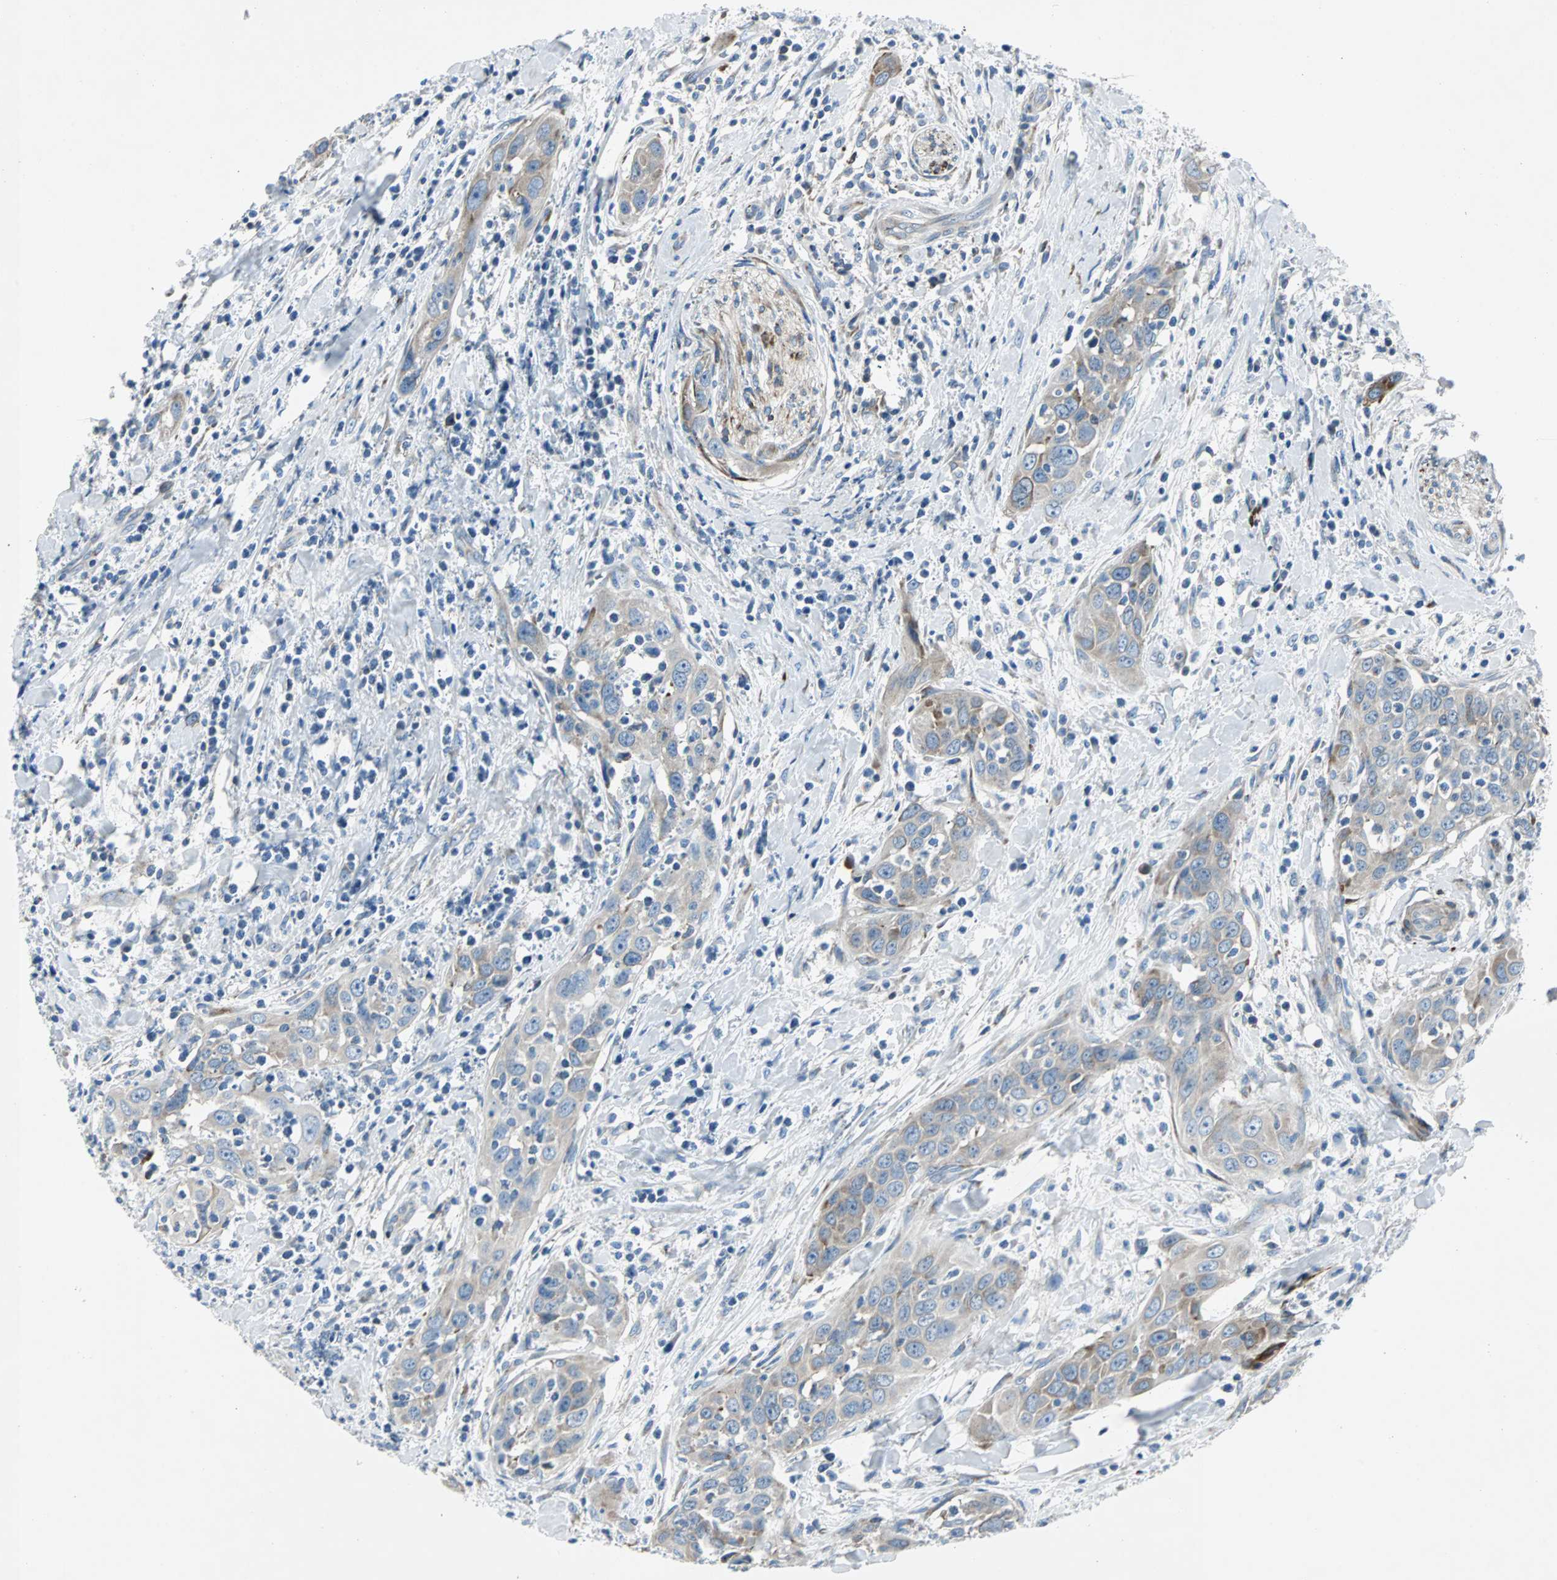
{"staining": {"intensity": "moderate", "quantity": "25%-75%", "location": "cytoplasmic/membranous"}, "tissue": "head and neck cancer", "cell_type": "Tumor cells", "image_type": "cancer", "snomed": [{"axis": "morphology", "description": "Squamous cell carcinoma, NOS"}, {"axis": "topography", "description": "Oral tissue"}, {"axis": "topography", "description": "Head-Neck"}], "caption": "Protein expression analysis of head and neck cancer (squamous cell carcinoma) reveals moderate cytoplasmic/membranous expression in approximately 25%-75% of tumor cells. (DAB (3,3'-diaminobenzidine) IHC, brown staining for protein, blue staining for nuclei).", "gene": "BBC3", "patient": {"sex": "female", "age": 50}}